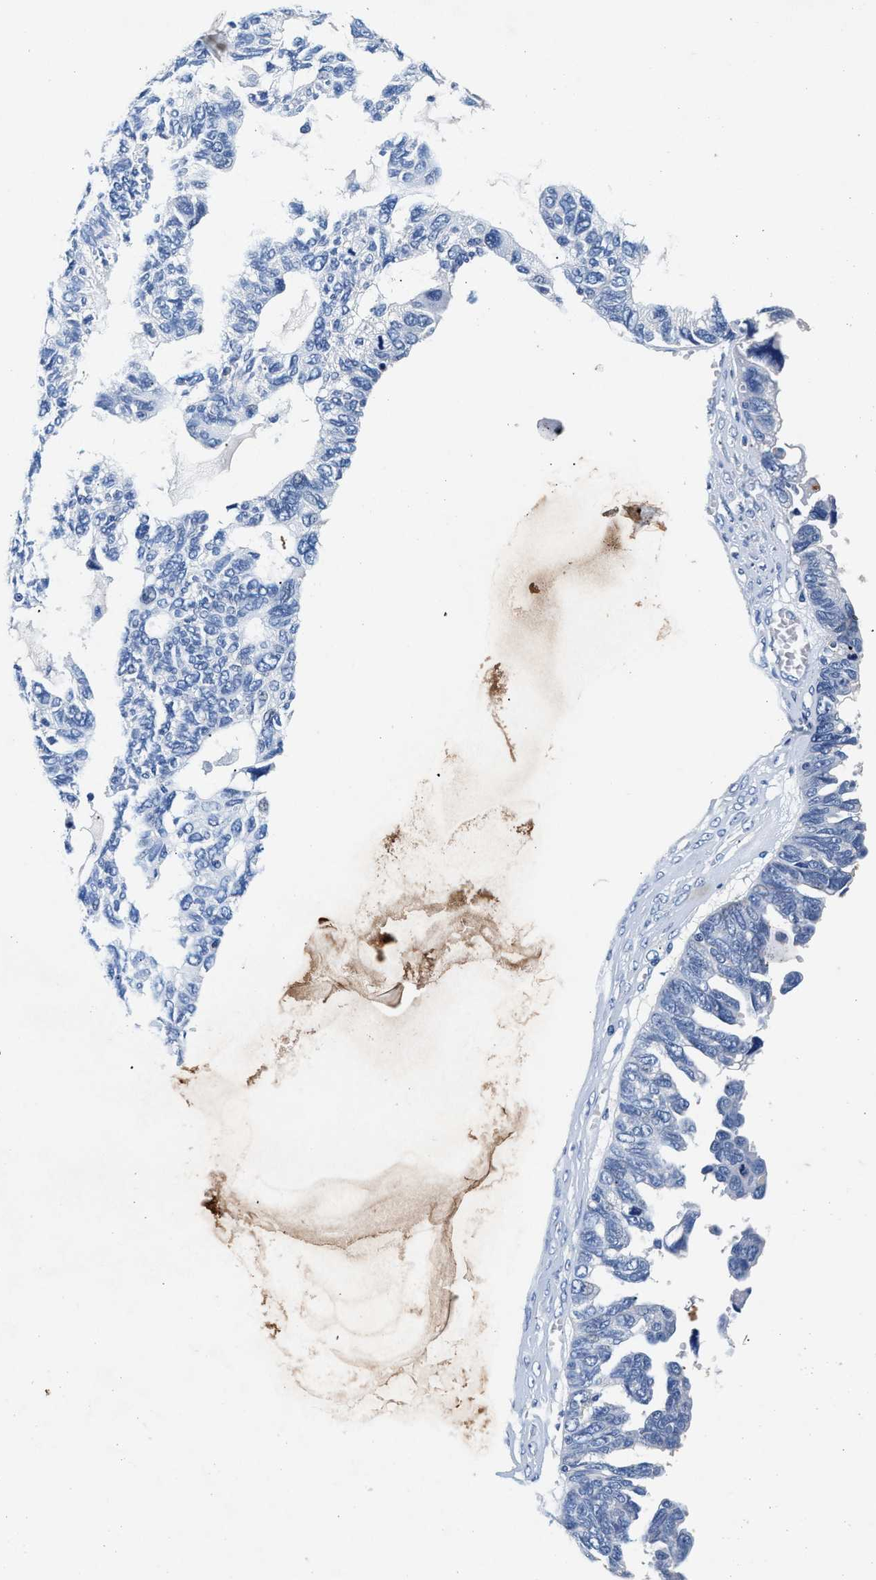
{"staining": {"intensity": "negative", "quantity": "none", "location": "none"}, "tissue": "ovarian cancer", "cell_type": "Tumor cells", "image_type": "cancer", "snomed": [{"axis": "morphology", "description": "Cystadenocarcinoma, serous, NOS"}, {"axis": "topography", "description": "Ovary"}], "caption": "This micrograph is of ovarian cancer stained with immunohistochemistry (IHC) to label a protein in brown with the nuclei are counter-stained blue. There is no staining in tumor cells.", "gene": "GNAI3", "patient": {"sex": "female", "age": 79}}